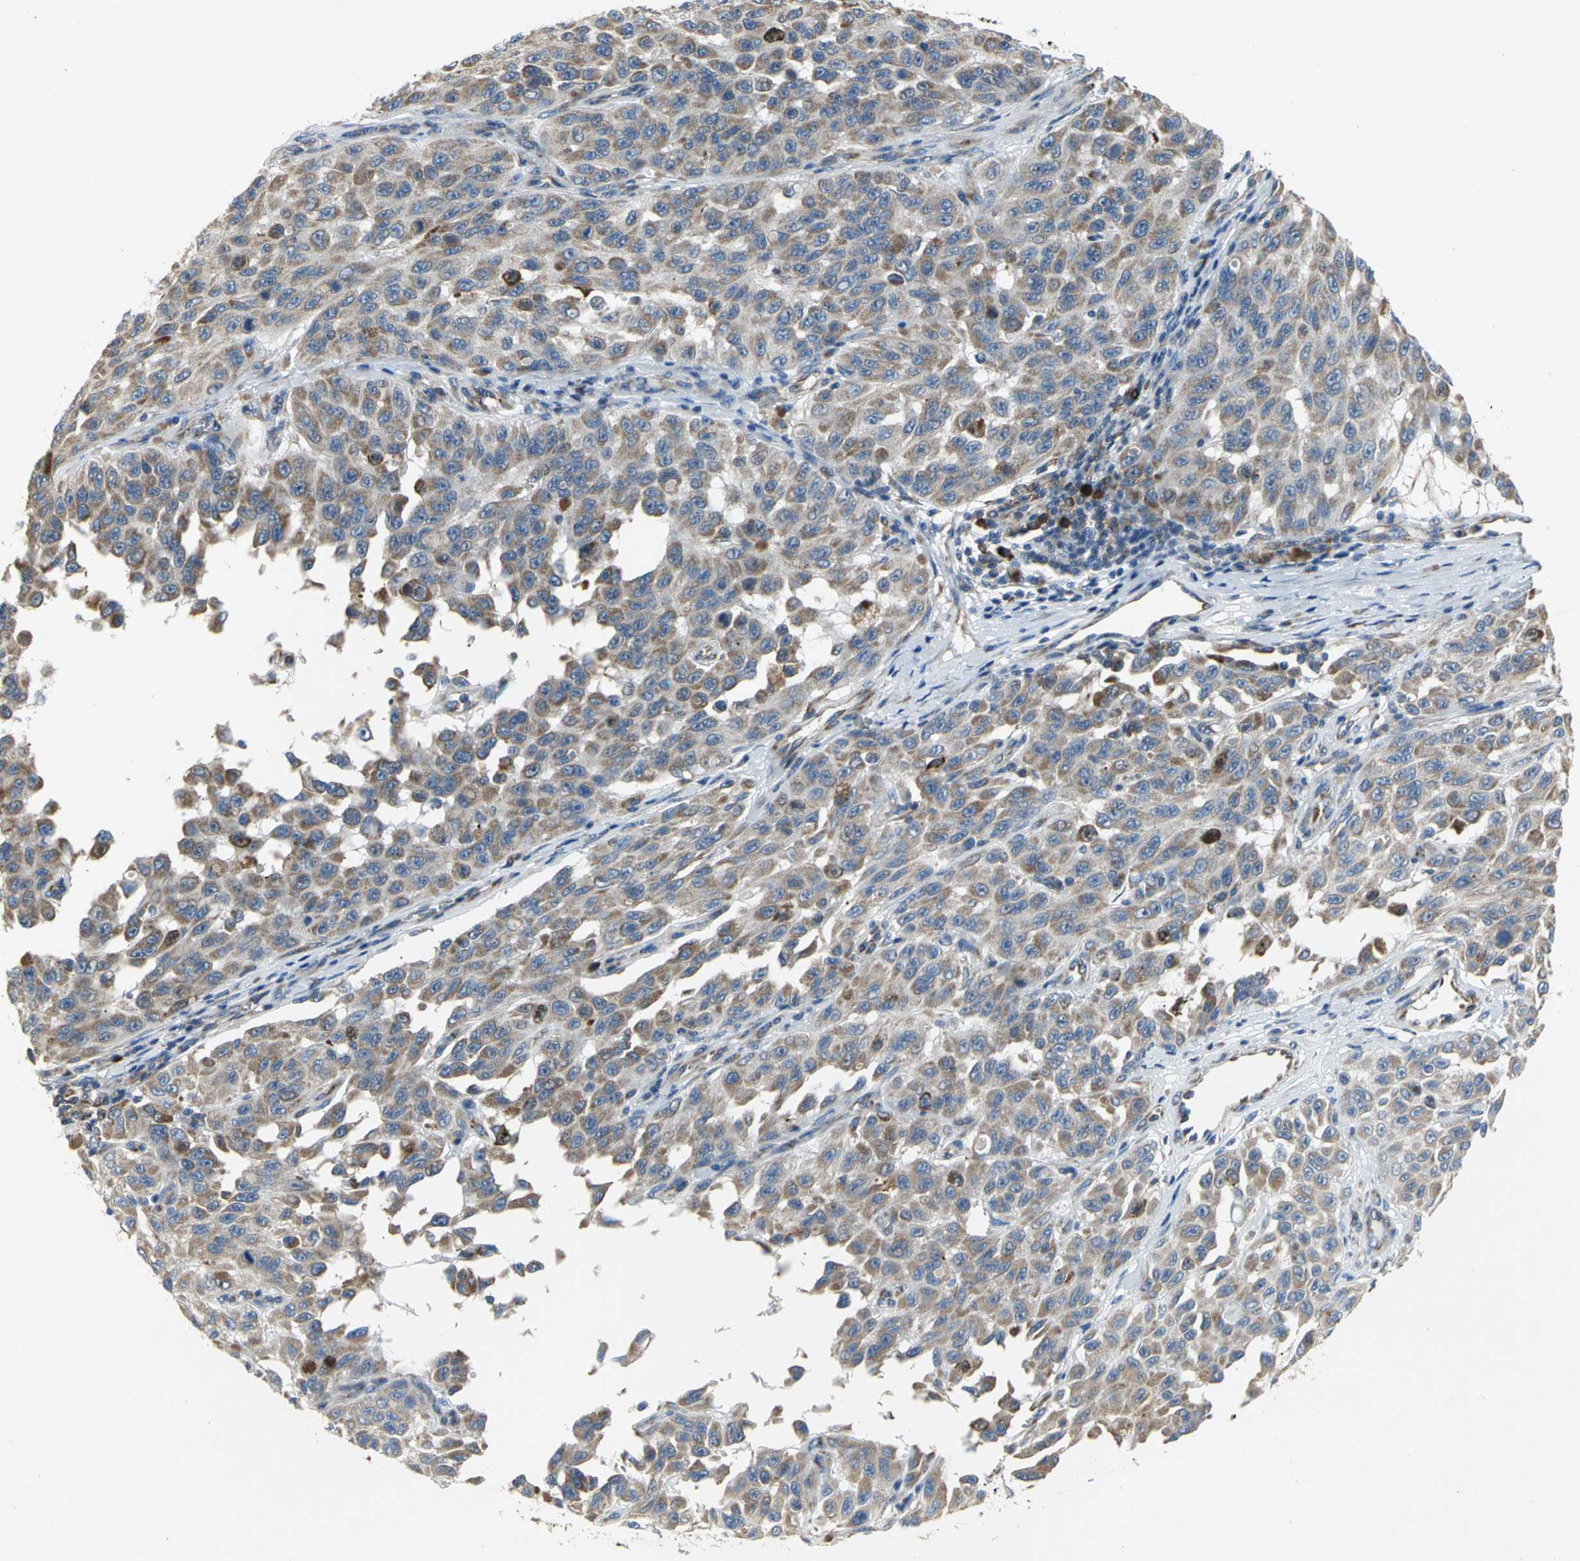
{"staining": {"intensity": "moderate", "quantity": ">75%", "location": "cytoplasmic/membranous"}, "tissue": "melanoma", "cell_type": "Tumor cells", "image_type": "cancer", "snomed": [{"axis": "morphology", "description": "Malignant melanoma, NOS"}, {"axis": "topography", "description": "Skin"}], "caption": "Immunohistochemical staining of human malignant melanoma shows medium levels of moderate cytoplasmic/membranous staining in about >75% of tumor cells. The staining is performed using DAB (3,3'-diaminobenzidine) brown chromogen to label protein expression. The nuclei are counter-stained blue using hematoxylin.", "gene": "TULP4", "patient": {"sex": "male", "age": 30}}